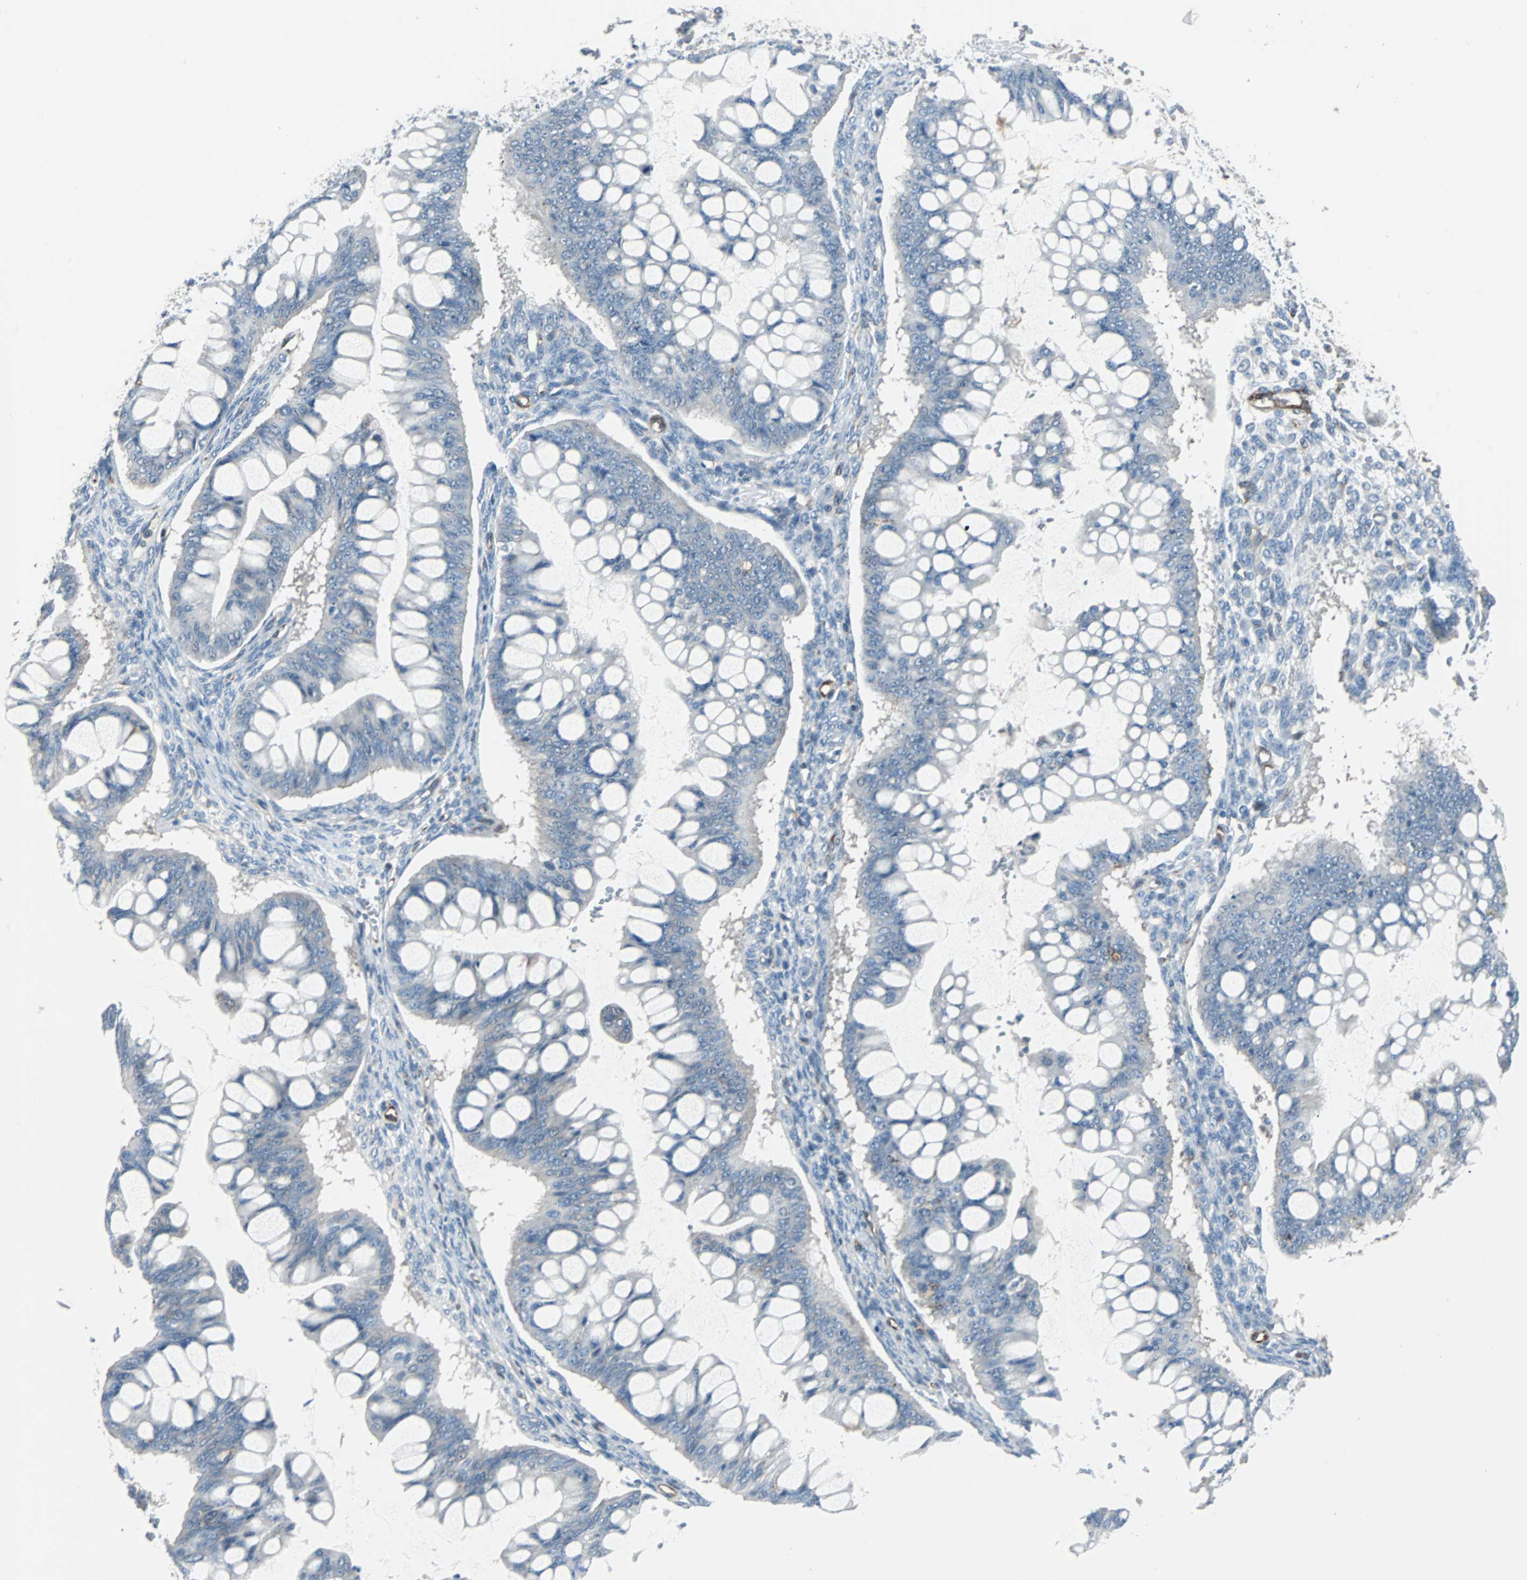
{"staining": {"intensity": "negative", "quantity": "none", "location": "none"}, "tissue": "ovarian cancer", "cell_type": "Tumor cells", "image_type": "cancer", "snomed": [{"axis": "morphology", "description": "Cystadenocarcinoma, mucinous, NOS"}, {"axis": "topography", "description": "Ovary"}], "caption": "Immunohistochemical staining of human ovarian cancer demonstrates no significant positivity in tumor cells.", "gene": "SWAP70", "patient": {"sex": "female", "age": 73}}